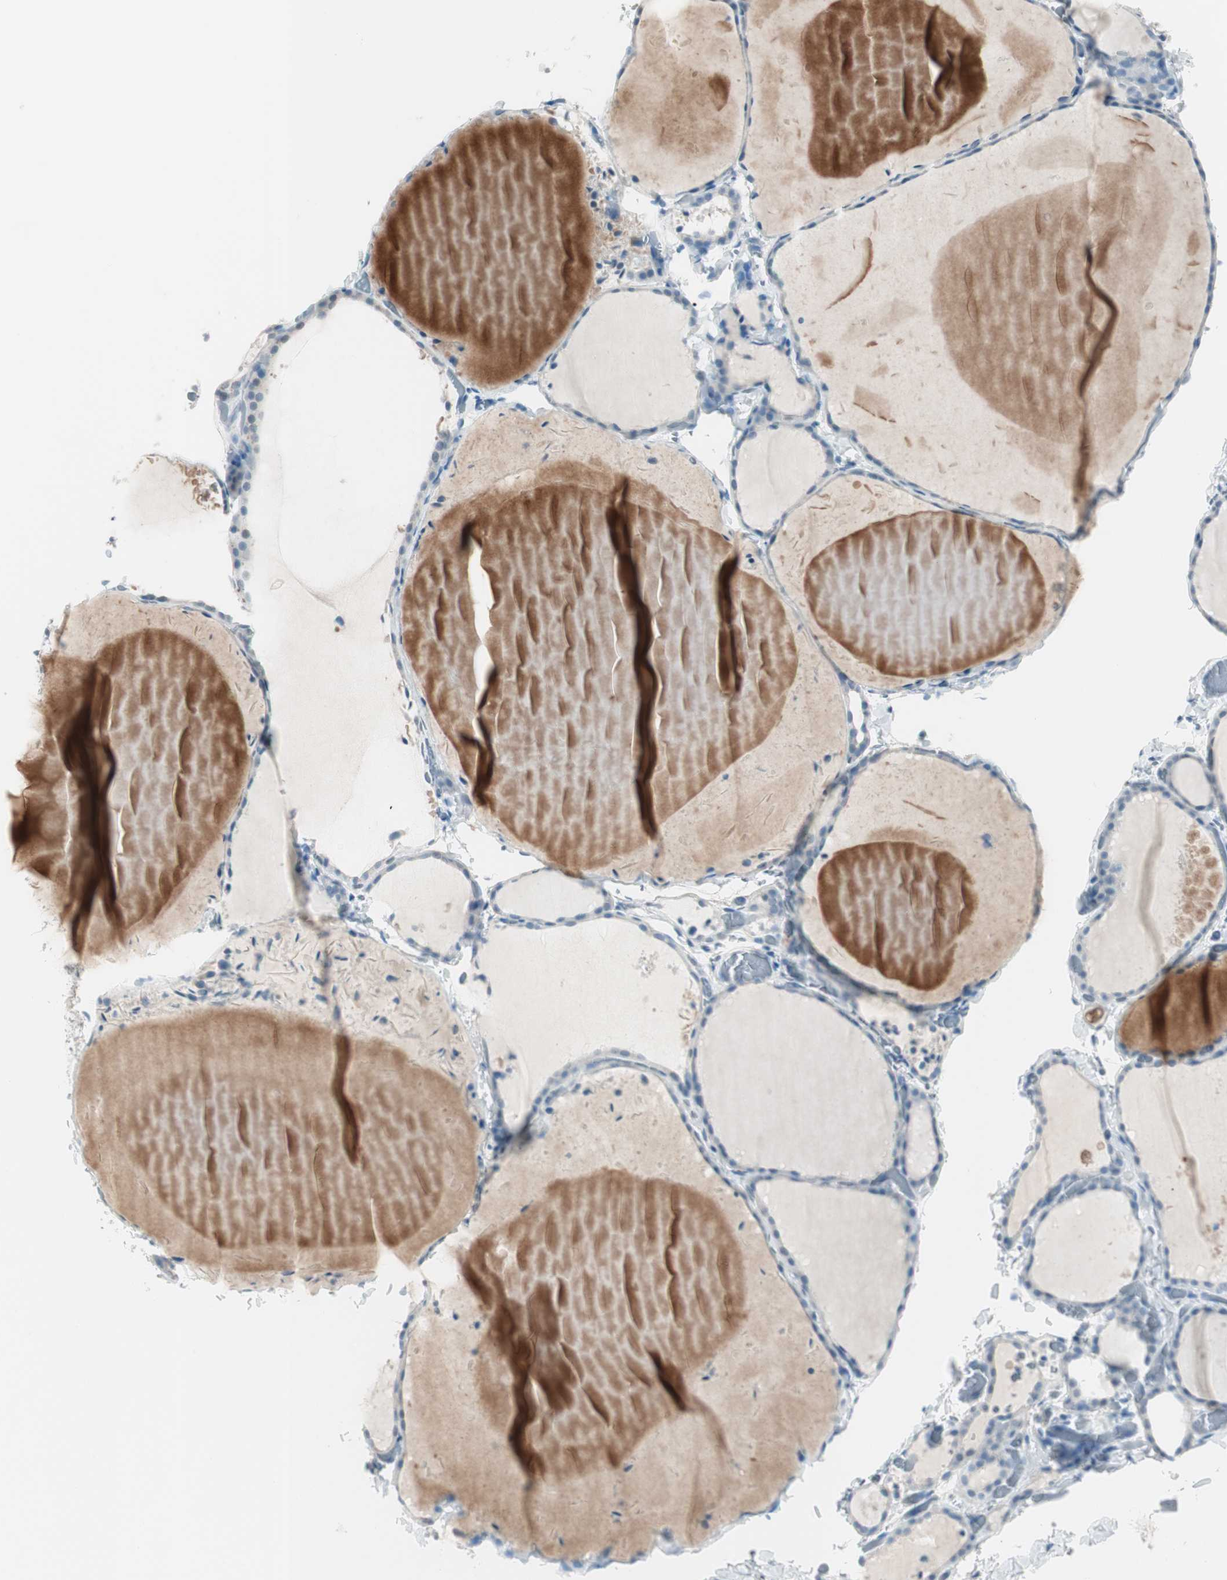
{"staining": {"intensity": "negative", "quantity": "none", "location": "none"}, "tissue": "thyroid gland", "cell_type": "Glandular cells", "image_type": "normal", "snomed": [{"axis": "morphology", "description": "Normal tissue, NOS"}, {"axis": "topography", "description": "Thyroid gland"}], "caption": "This is an immunohistochemistry (IHC) histopathology image of normal human thyroid gland. There is no positivity in glandular cells.", "gene": "ITLN2", "patient": {"sex": "female", "age": 22}}